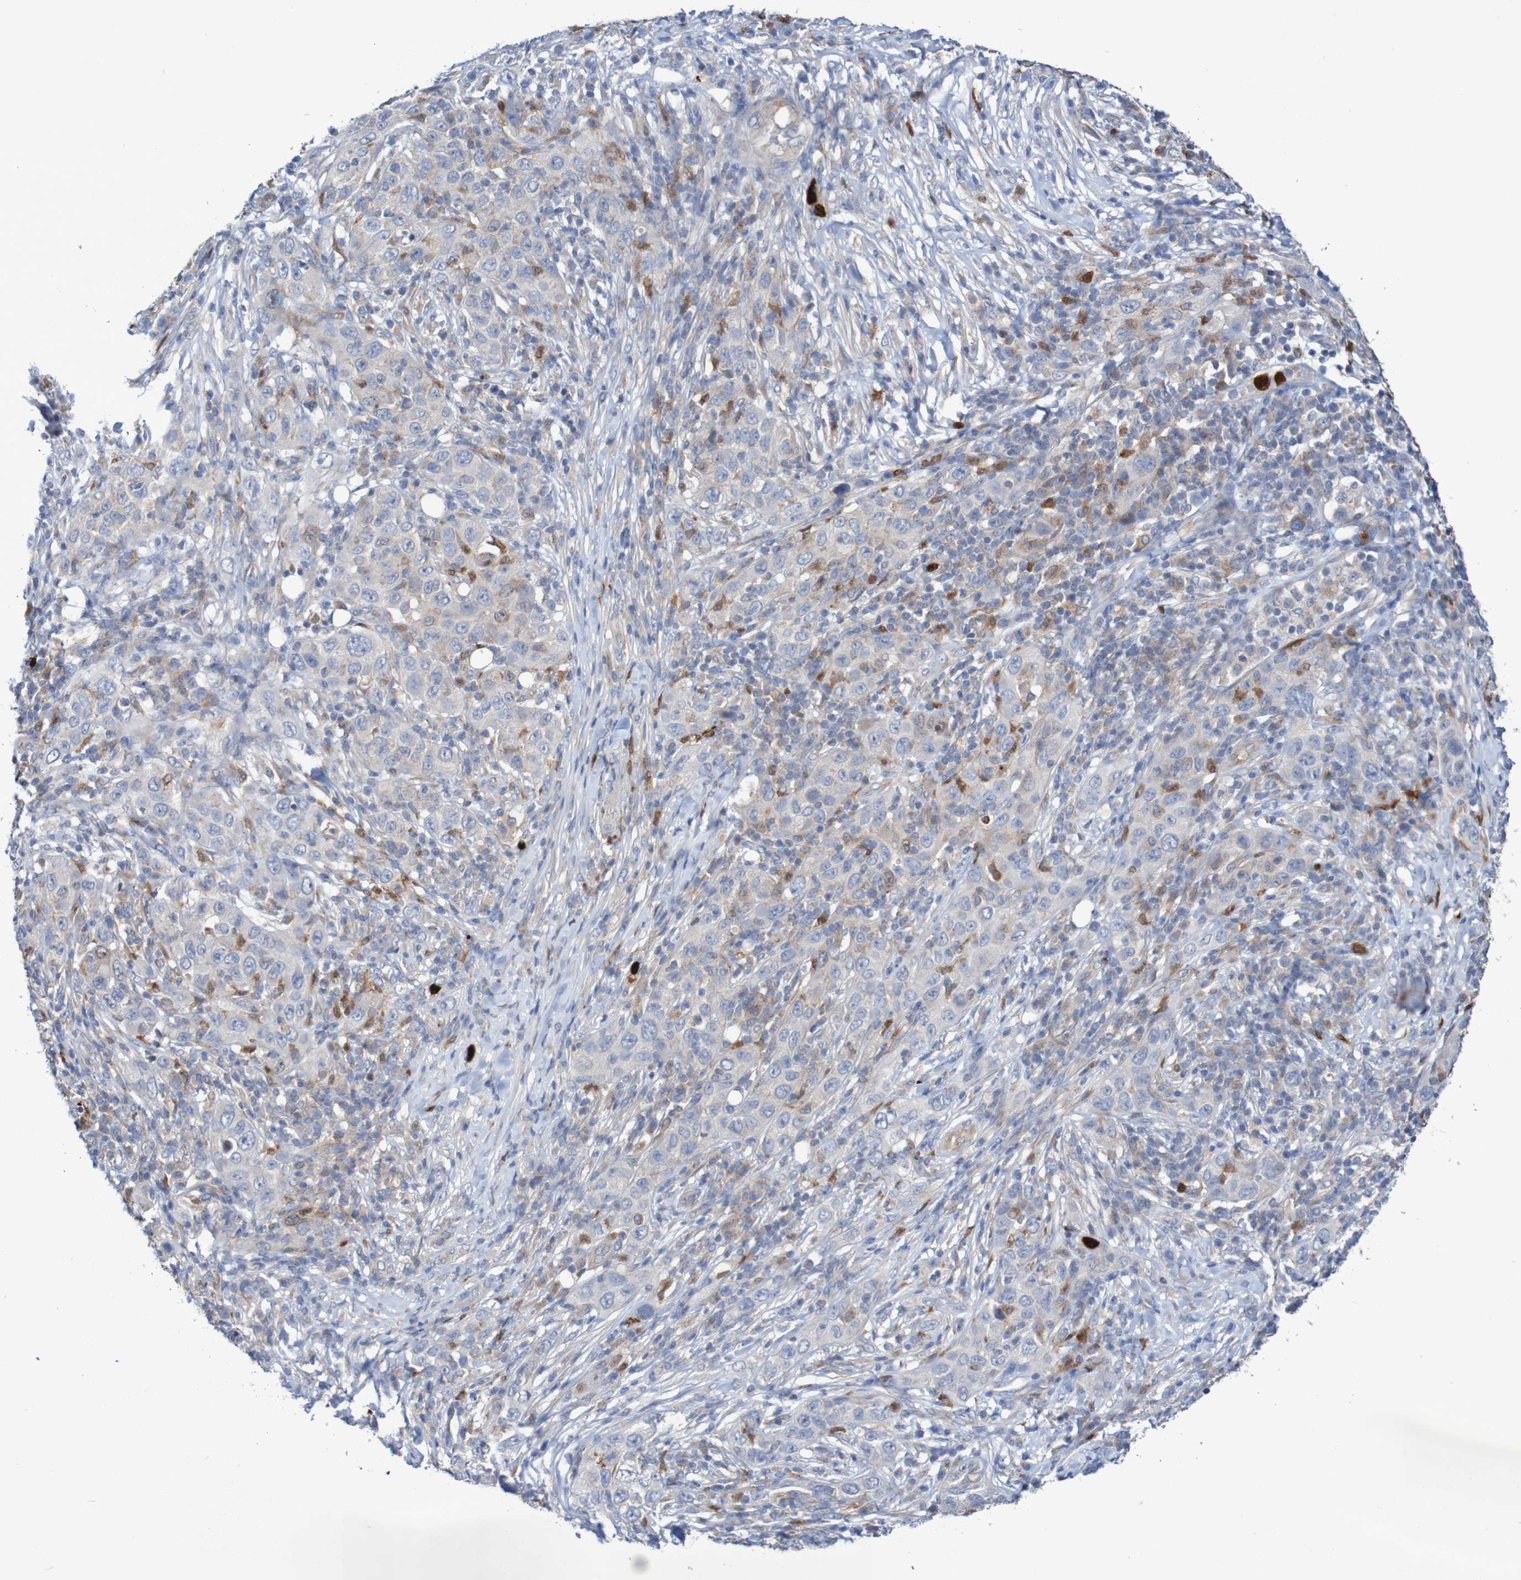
{"staining": {"intensity": "strong", "quantity": "<25%", "location": "cytoplasmic/membranous,nuclear"}, "tissue": "skin cancer", "cell_type": "Tumor cells", "image_type": "cancer", "snomed": [{"axis": "morphology", "description": "Squamous cell carcinoma, NOS"}, {"axis": "topography", "description": "Skin"}], "caption": "Skin squamous cell carcinoma stained for a protein (brown) displays strong cytoplasmic/membranous and nuclear positive positivity in approximately <25% of tumor cells.", "gene": "PARP4", "patient": {"sex": "female", "age": 88}}